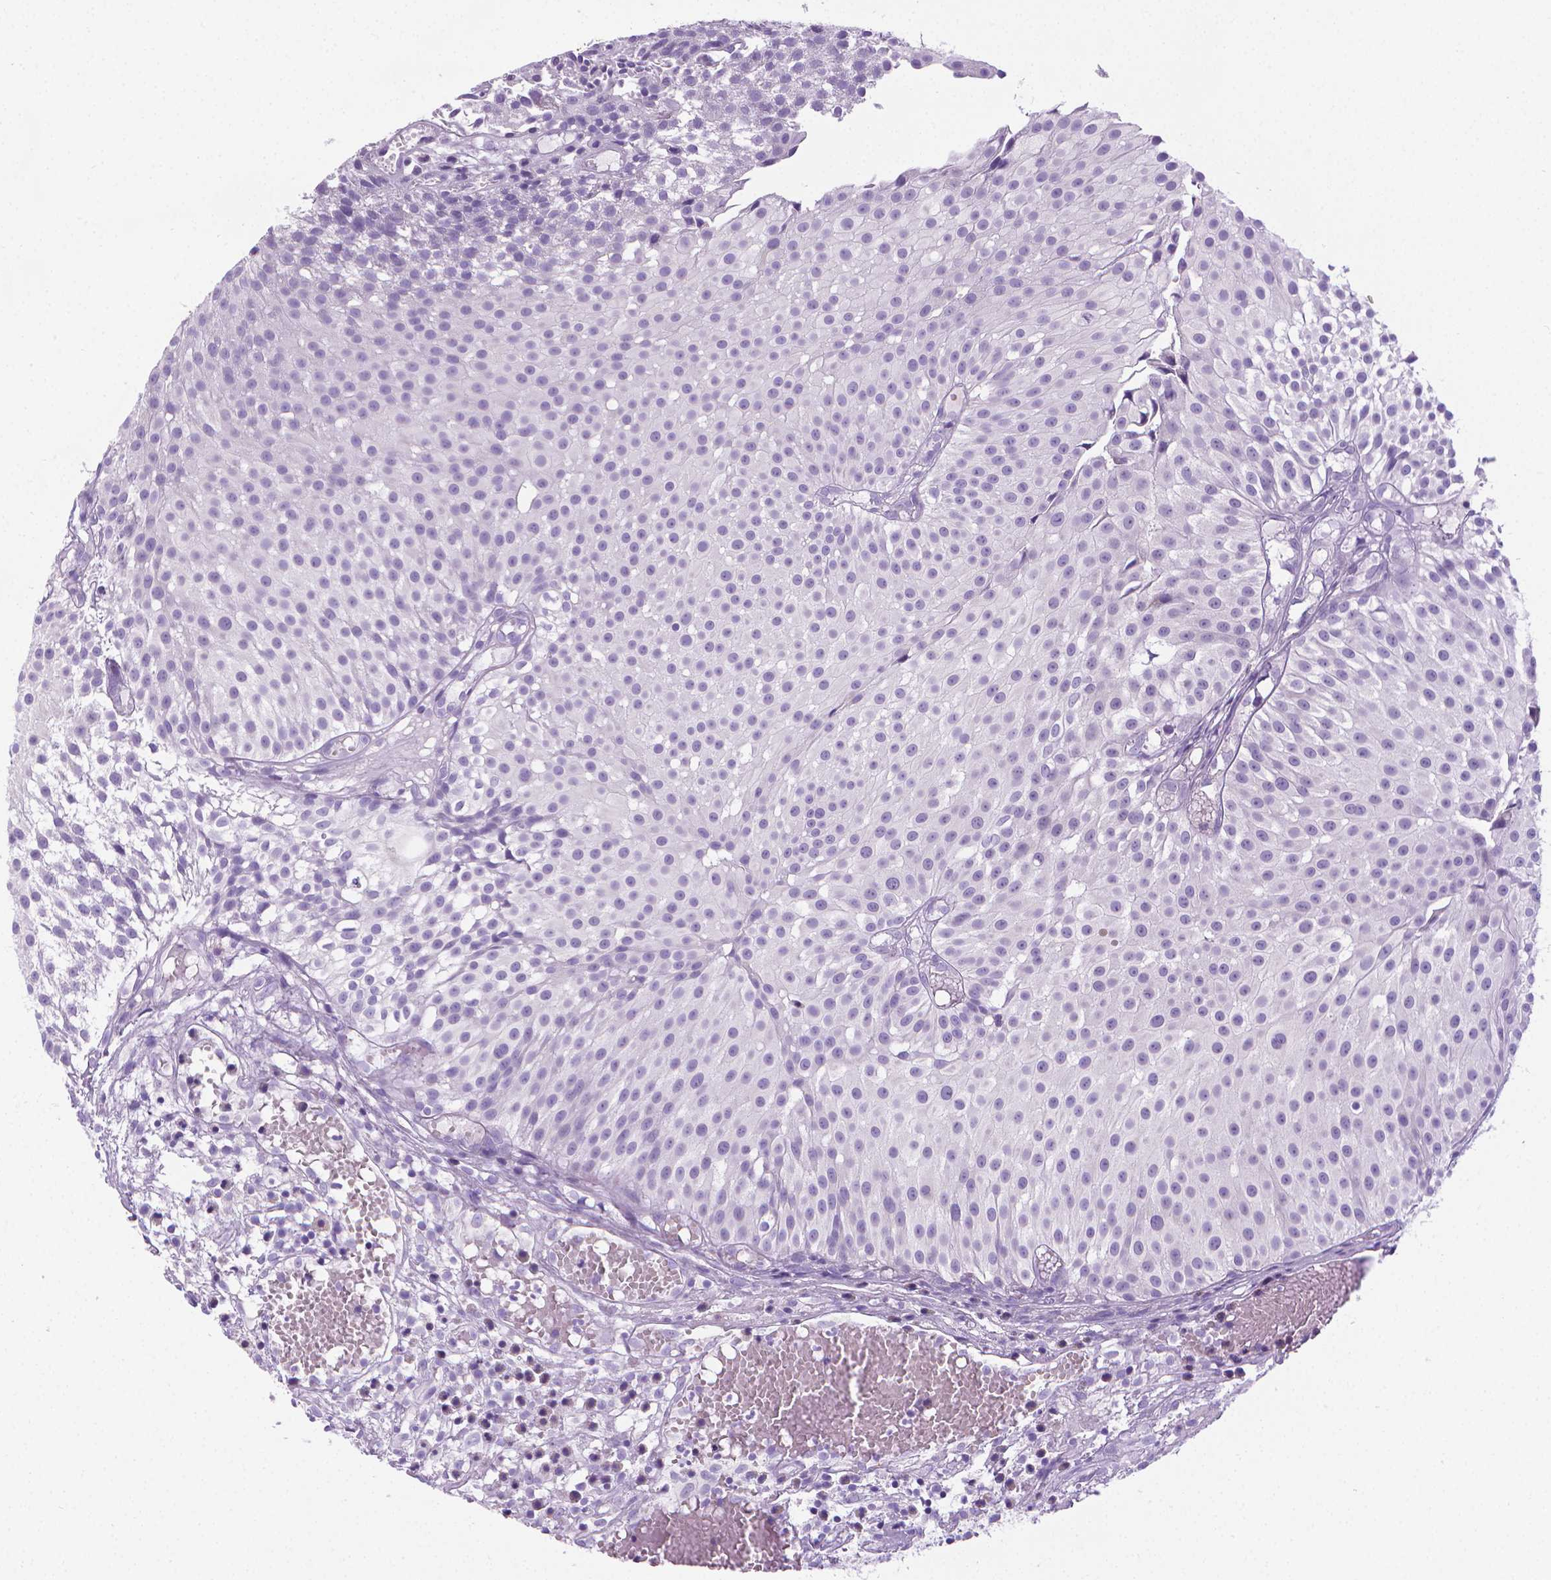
{"staining": {"intensity": "negative", "quantity": "none", "location": "none"}, "tissue": "urothelial cancer", "cell_type": "Tumor cells", "image_type": "cancer", "snomed": [{"axis": "morphology", "description": "Urothelial carcinoma, Low grade"}, {"axis": "topography", "description": "Urinary bladder"}], "caption": "This is a histopathology image of immunohistochemistry staining of urothelial cancer, which shows no expression in tumor cells.", "gene": "SPAG6", "patient": {"sex": "male", "age": 79}}